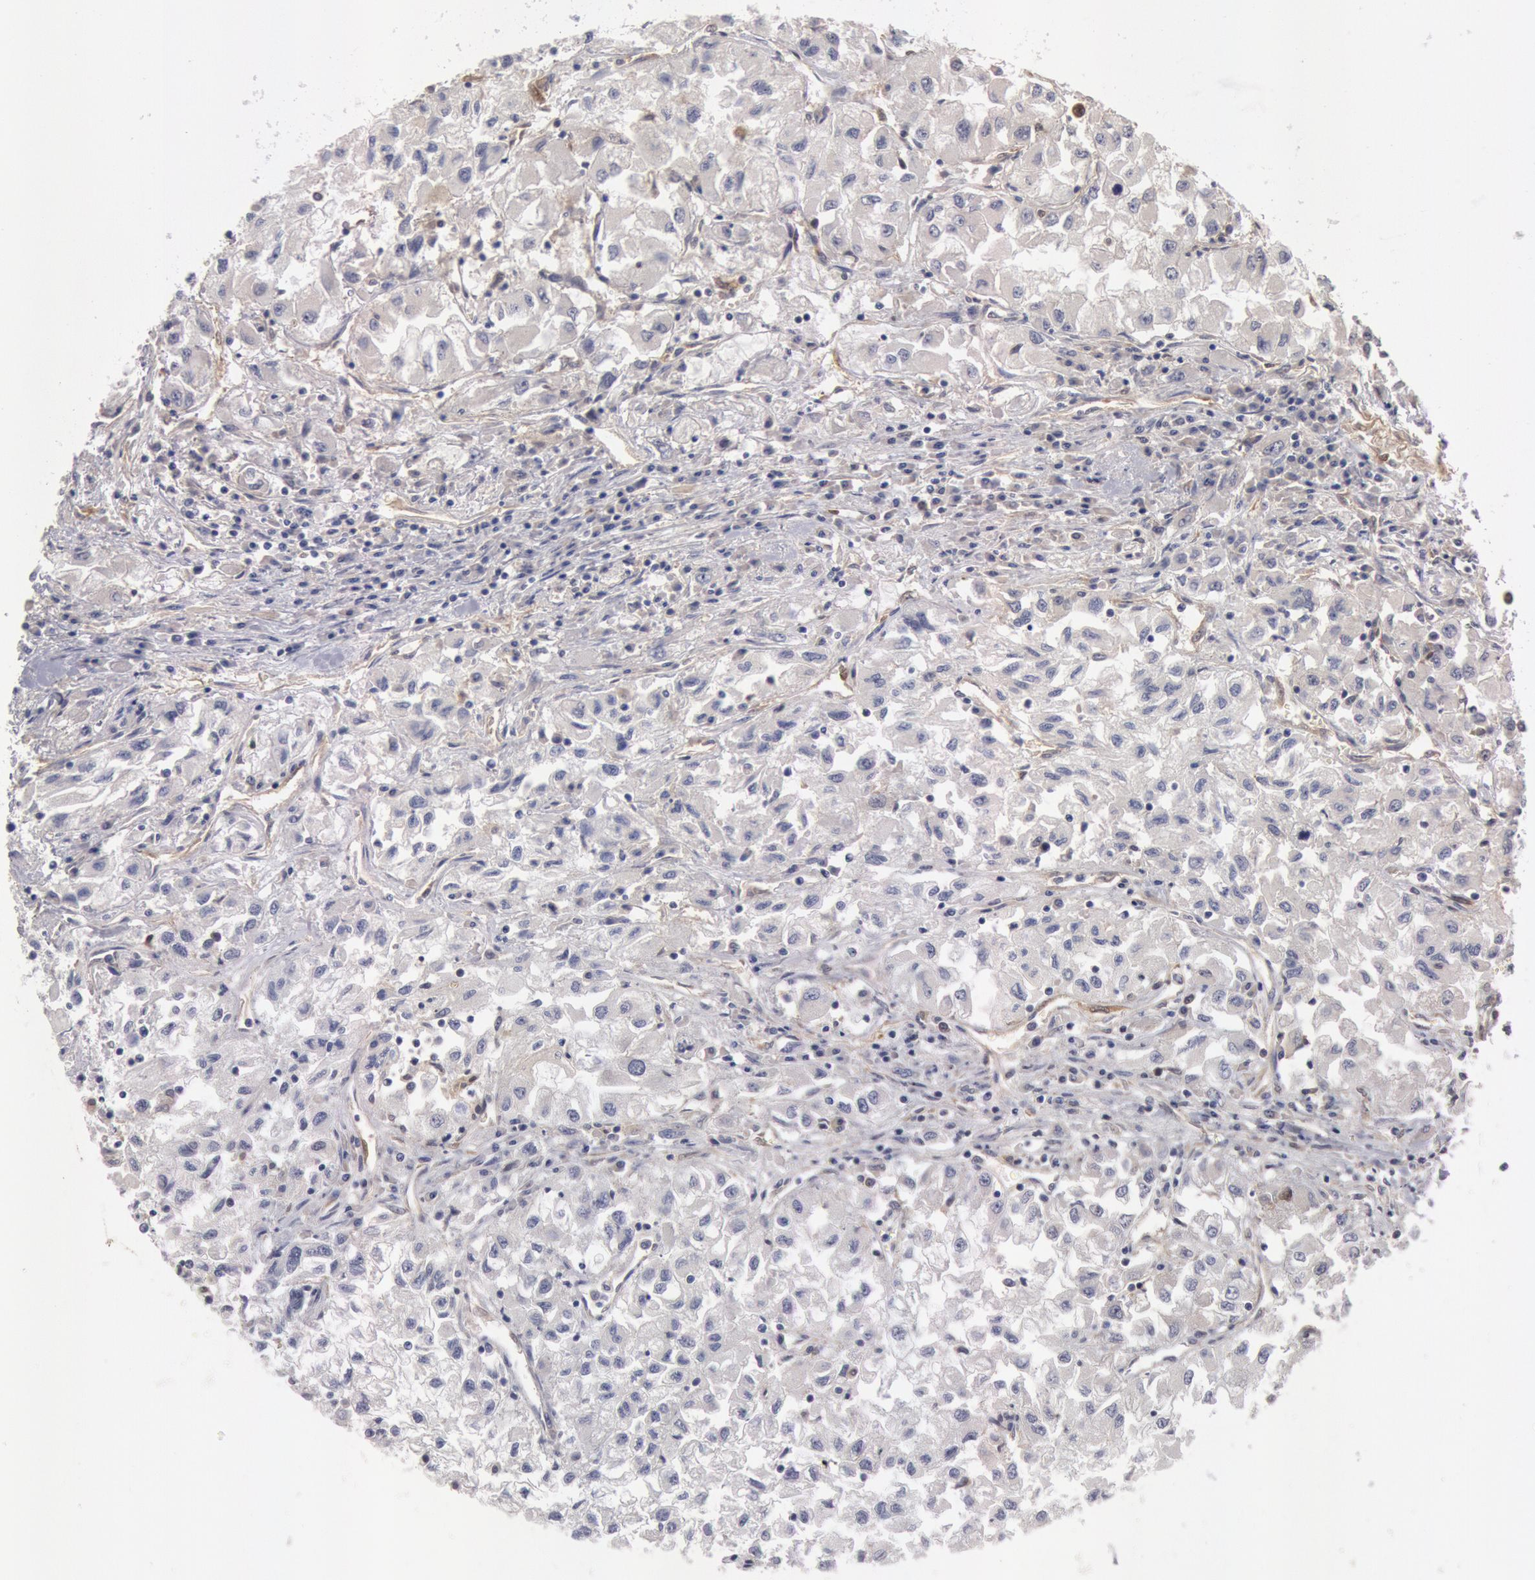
{"staining": {"intensity": "negative", "quantity": "none", "location": "none"}, "tissue": "renal cancer", "cell_type": "Tumor cells", "image_type": "cancer", "snomed": [{"axis": "morphology", "description": "Adenocarcinoma, NOS"}, {"axis": "topography", "description": "Kidney"}], "caption": "Immunohistochemistry image of human renal cancer stained for a protein (brown), which displays no expression in tumor cells. (Immunohistochemistry, brightfield microscopy, high magnification).", "gene": "DNAJA1", "patient": {"sex": "male", "age": 59}}